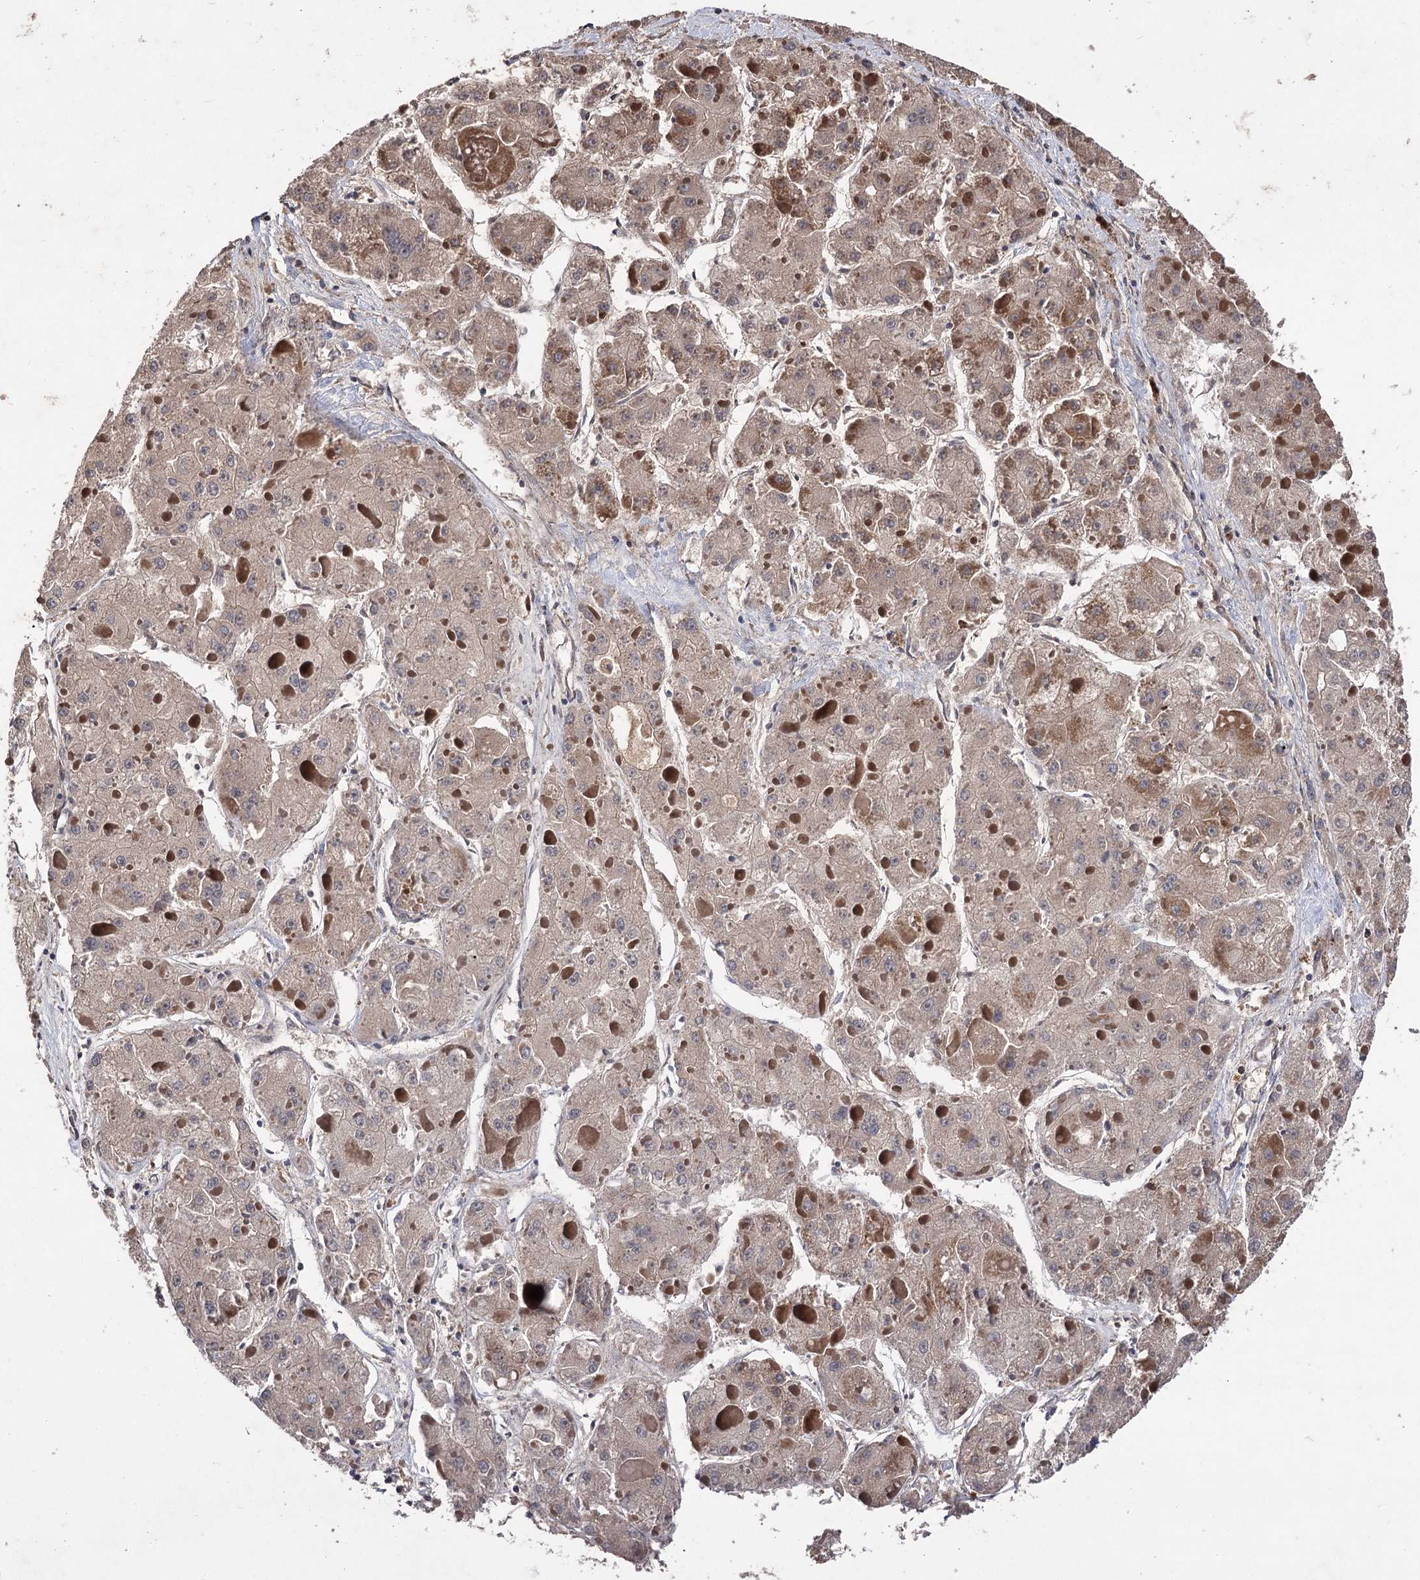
{"staining": {"intensity": "moderate", "quantity": "25%-75%", "location": "cytoplasmic/membranous"}, "tissue": "liver cancer", "cell_type": "Tumor cells", "image_type": "cancer", "snomed": [{"axis": "morphology", "description": "Carcinoma, Hepatocellular, NOS"}, {"axis": "topography", "description": "Liver"}], "caption": "A high-resolution image shows immunohistochemistry (IHC) staining of liver cancer, which shows moderate cytoplasmic/membranous positivity in about 25%-75% of tumor cells.", "gene": "RASSF3", "patient": {"sex": "female", "age": 73}}